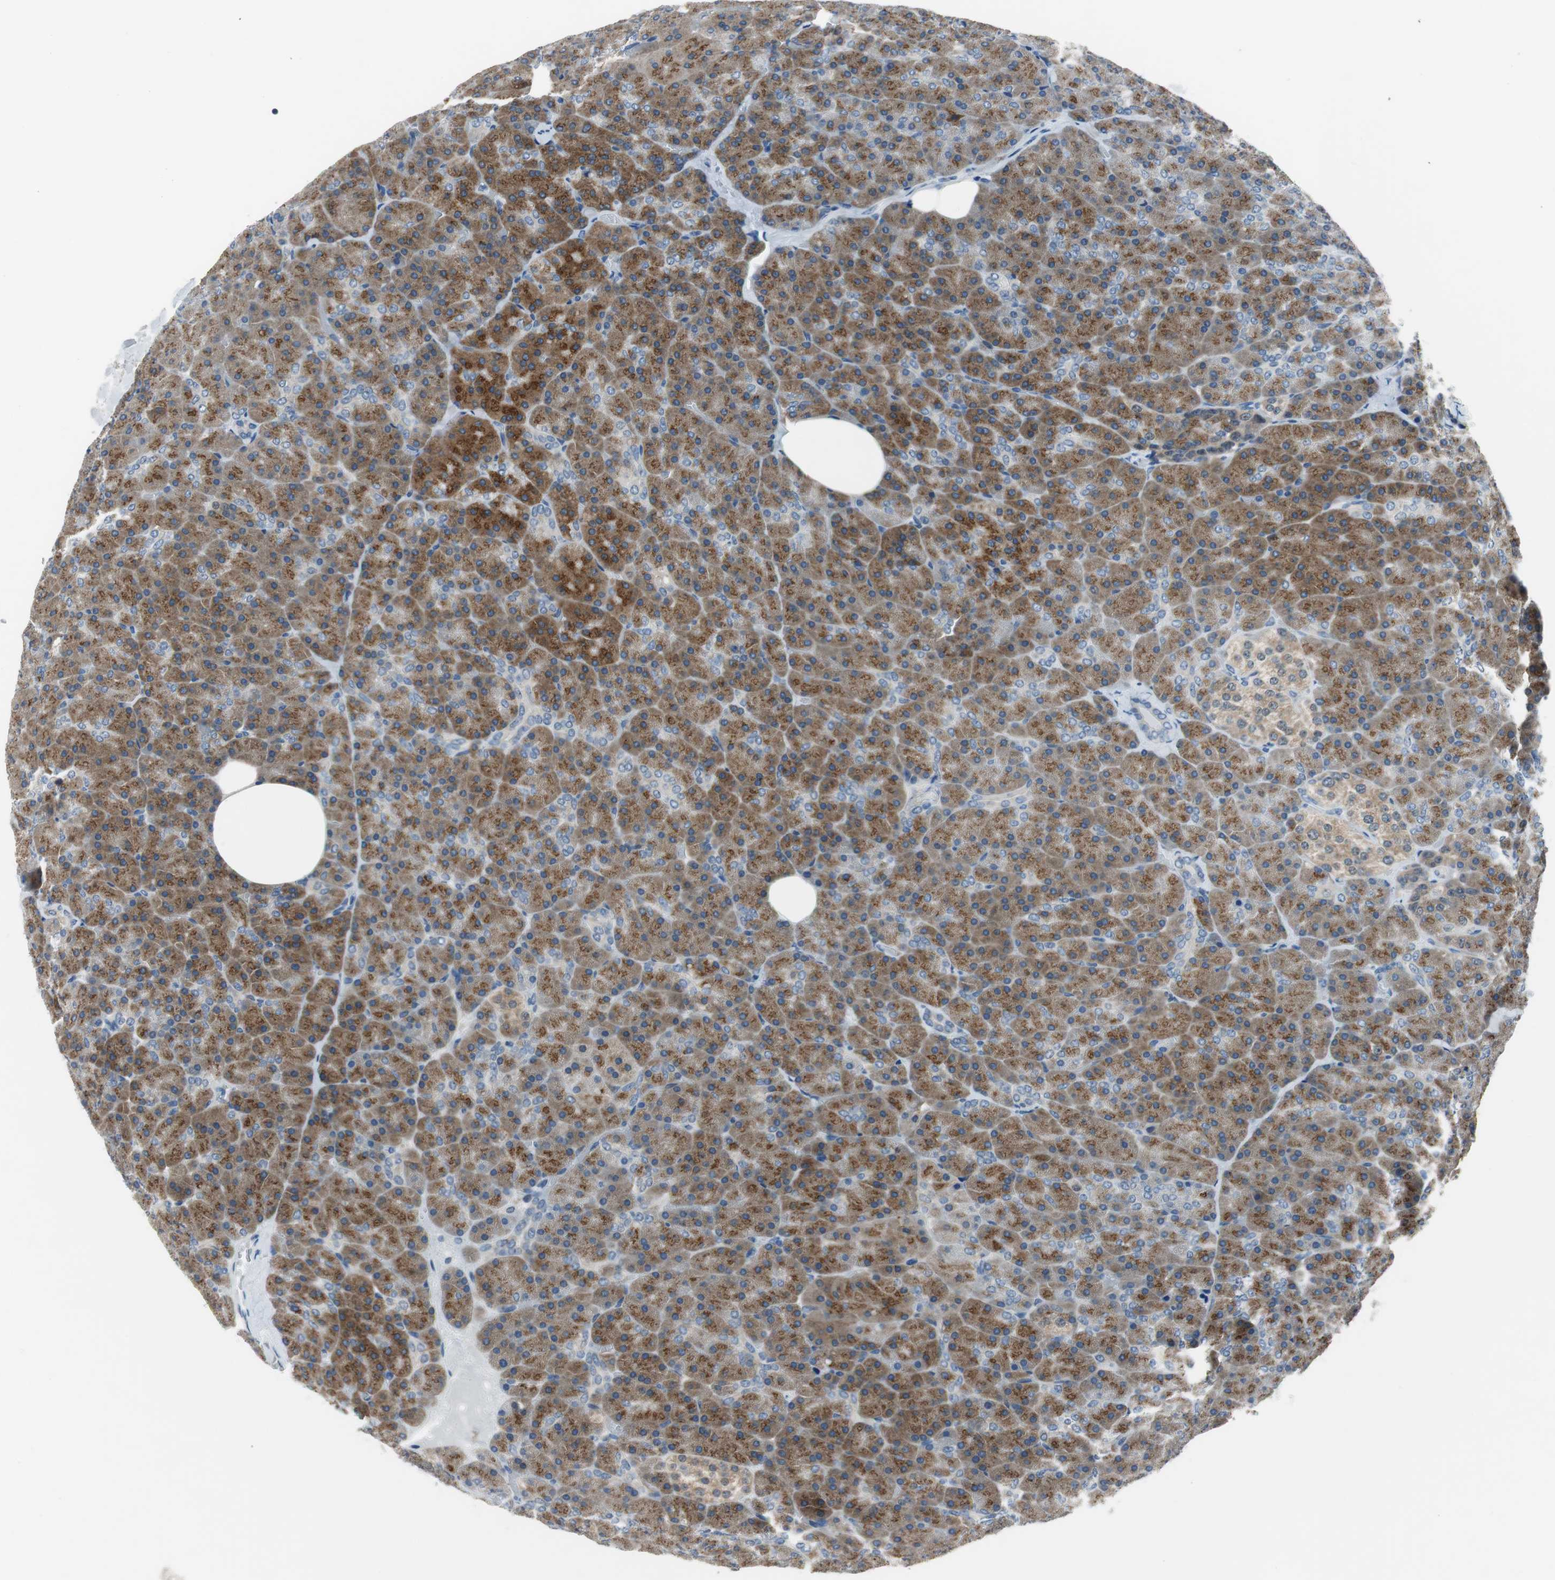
{"staining": {"intensity": "strong", "quantity": ">75%", "location": "cytoplasmic/membranous"}, "tissue": "pancreas", "cell_type": "Exocrine glandular cells", "image_type": "normal", "snomed": [{"axis": "morphology", "description": "Normal tissue, NOS"}, {"axis": "topography", "description": "Pancreas"}], "caption": "About >75% of exocrine glandular cells in normal human pancreas reveal strong cytoplasmic/membranous protein staining as visualized by brown immunohistochemical staining.", "gene": "PLAA", "patient": {"sex": "female", "age": 35}}